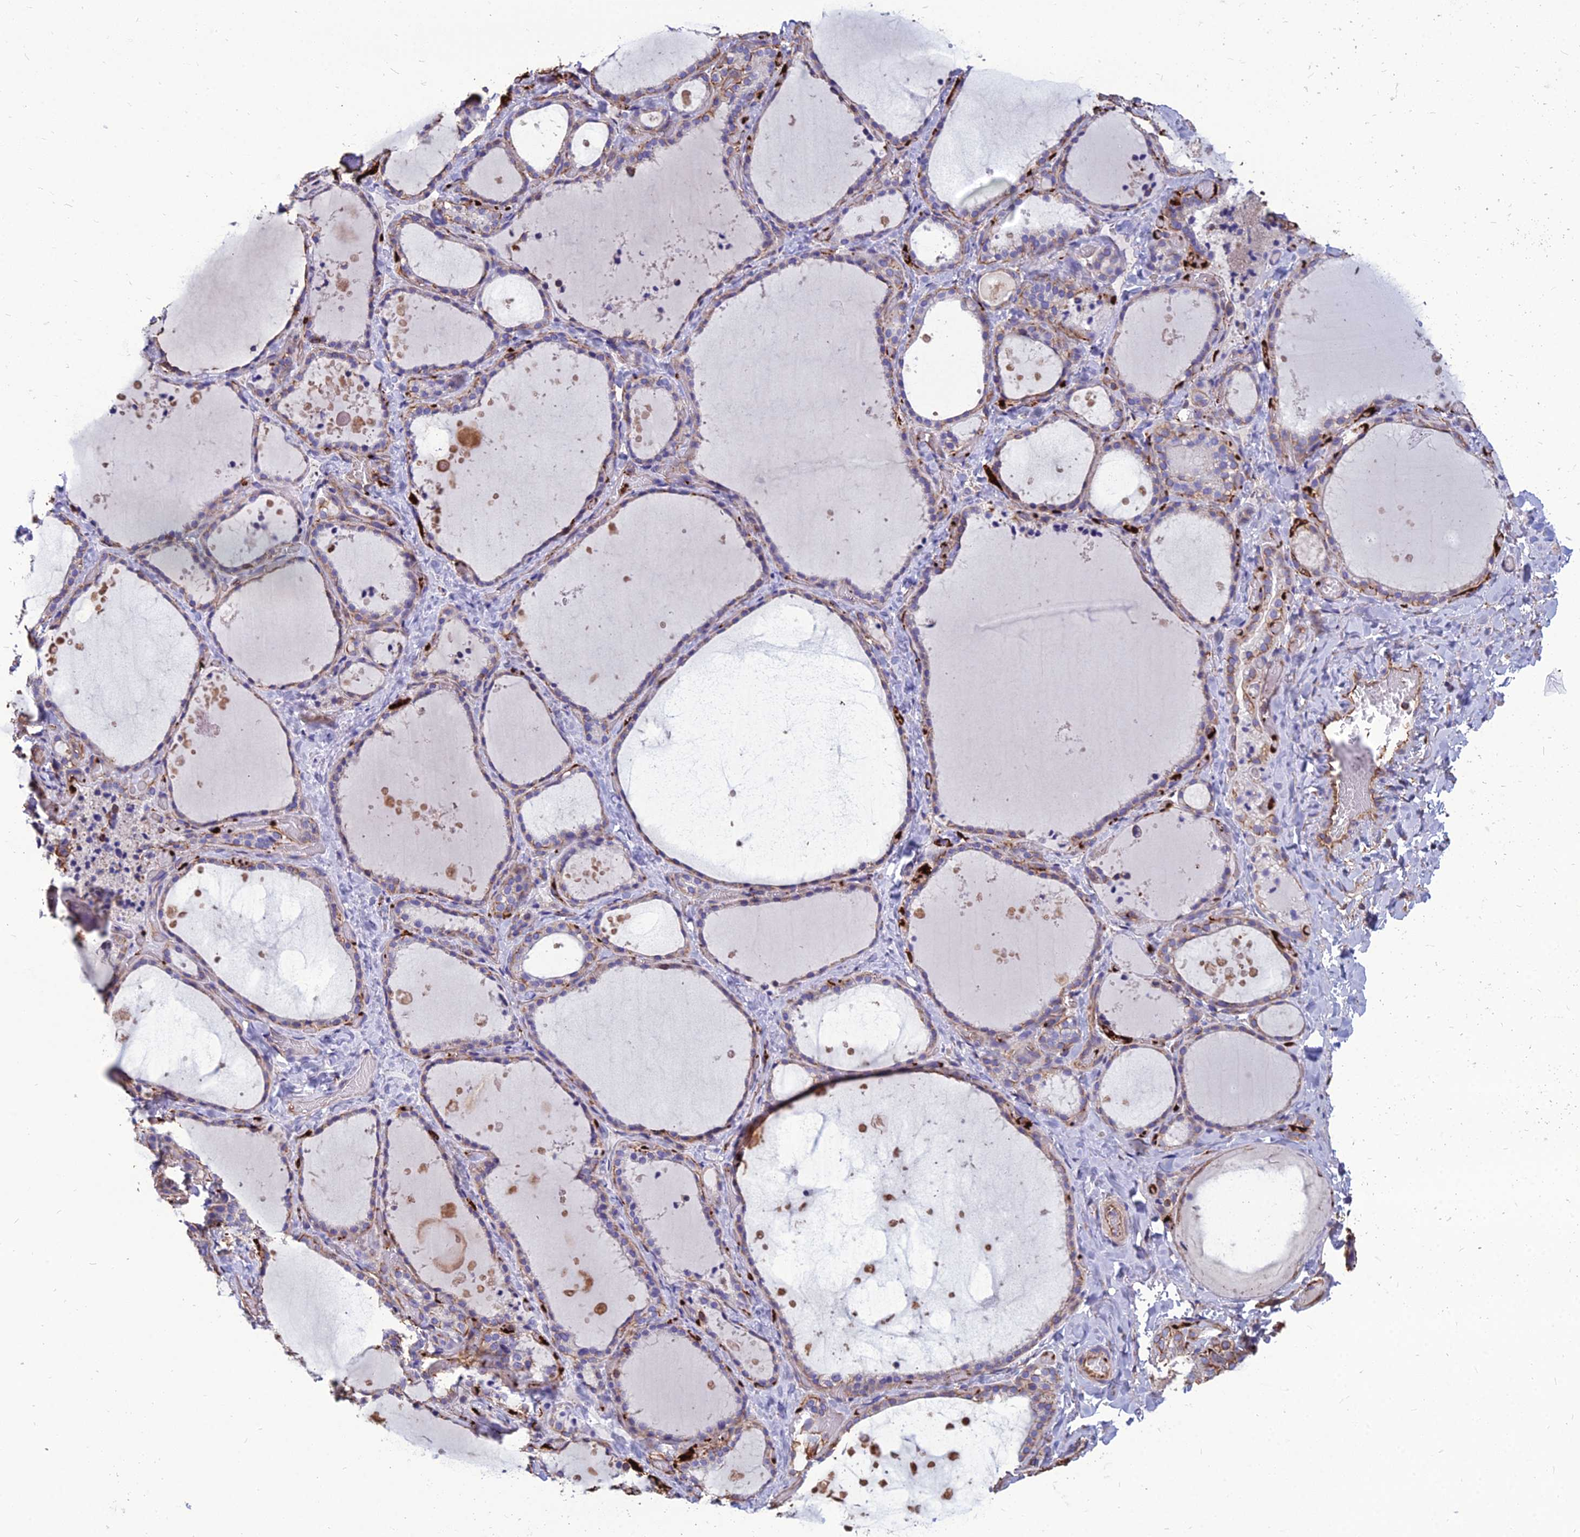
{"staining": {"intensity": "weak", "quantity": "25%-75%", "location": "cytoplasmic/membranous"}, "tissue": "thyroid gland", "cell_type": "Glandular cells", "image_type": "normal", "snomed": [{"axis": "morphology", "description": "Normal tissue, NOS"}, {"axis": "topography", "description": "Thyroid gland"}], "caption": "IHC (DAB) staining of unremarkable thyroid gland demonstrates weak cytoplasmic/membranous protein staining in about 25%-75% of glandular cells.", "gene": "PSMD11", "patient": {"sex": "female", "age": 44}}